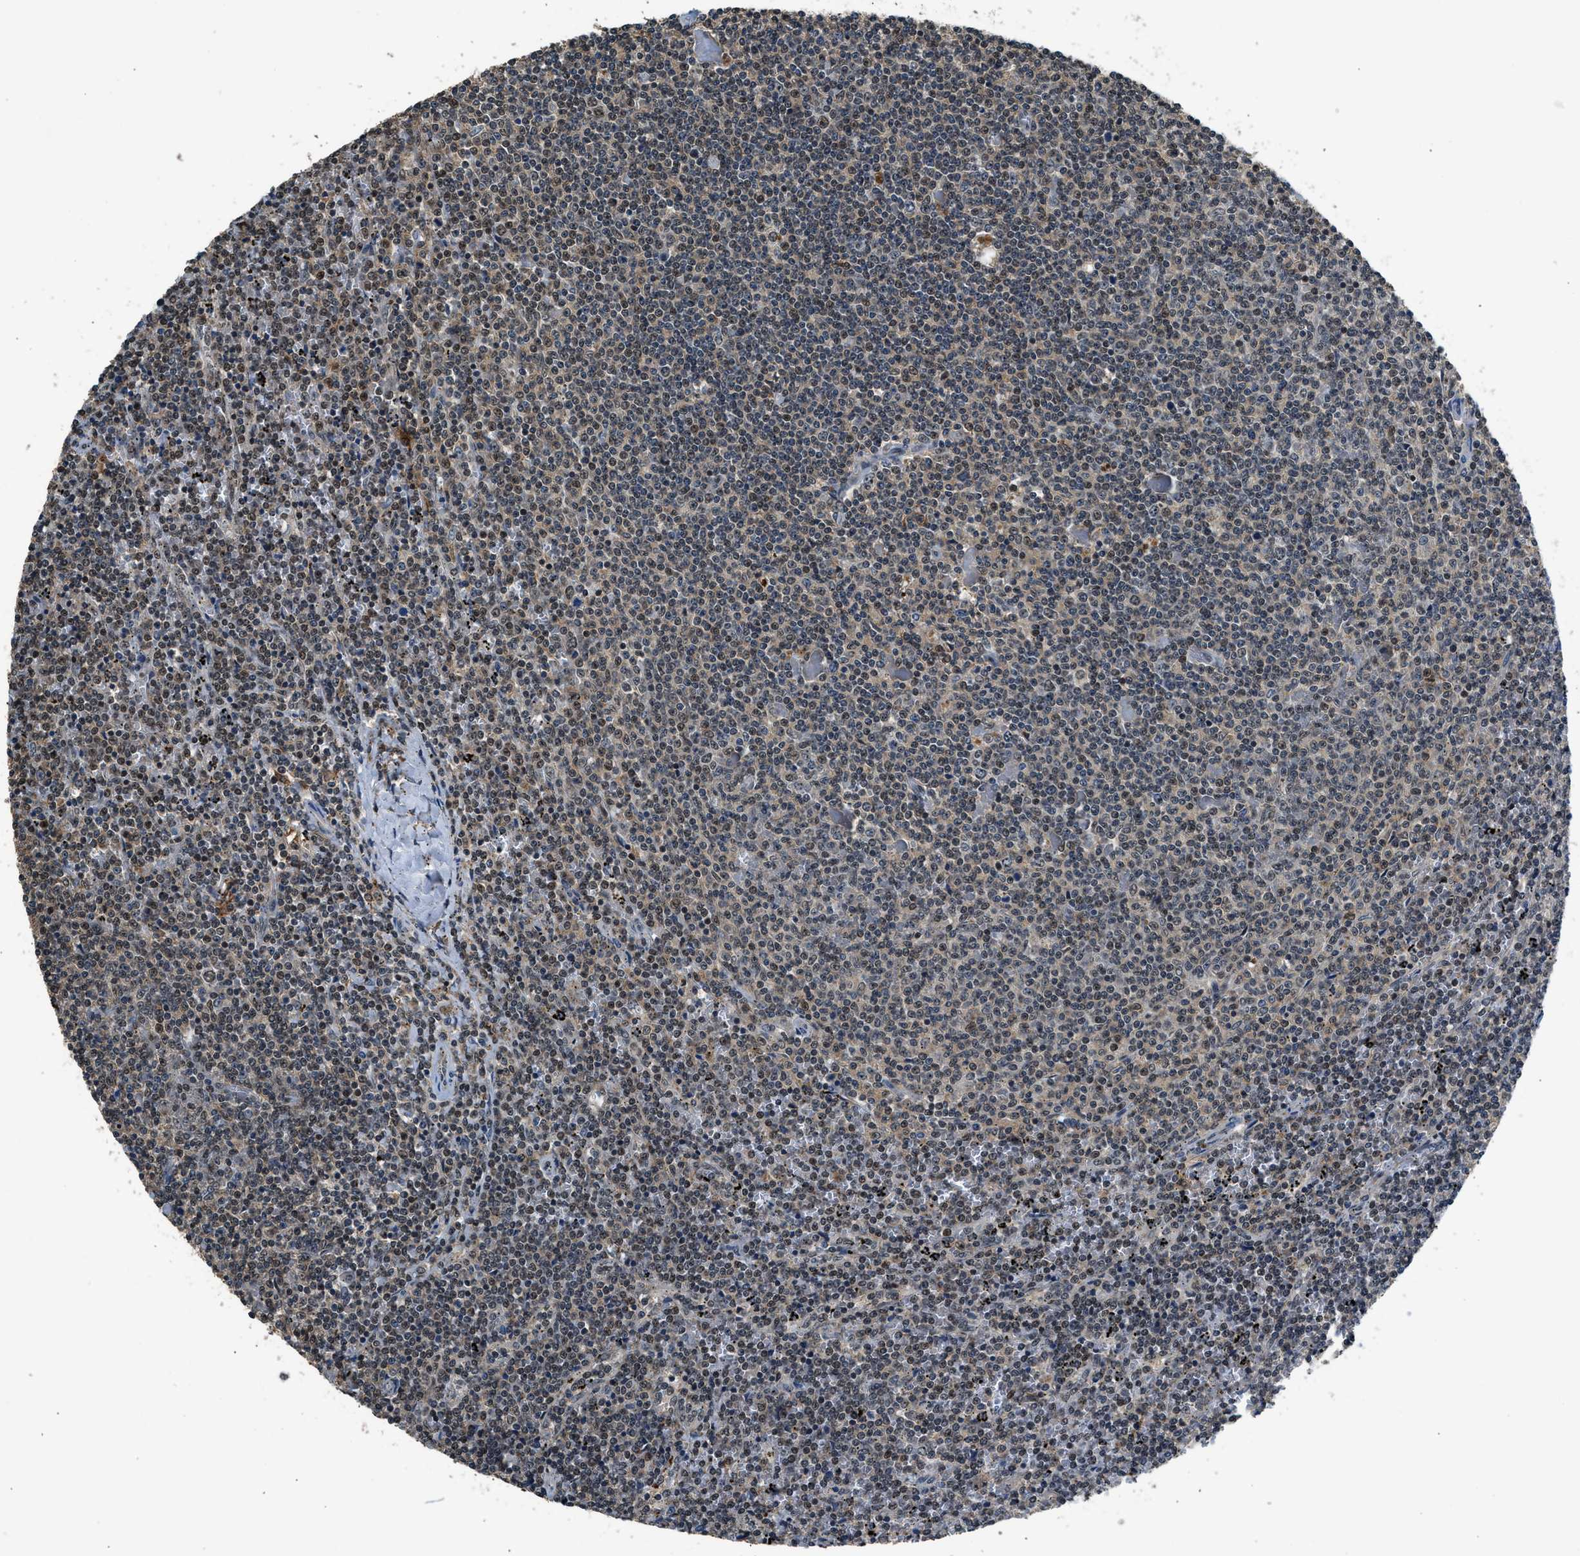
{"staining": {"intensity": "weak", "quantity": "25%-75%", "location": "nuclear"}, "tissue": "lymphoma", "cell_type": "Tumor cells", "image_type": "cancer", "snomed": [{"axis": "morphology", "description": "Malignant lymphoma, non-Hodgkin's type, Low grade"}, {"axis": "topography", "description": "Spleen"}], "caption": "Human malignant lymphoma, non-Hodgkin's type (low-grade) stained for a protein (brown) shows weak nuclear positive positivity in about 25%-75% of tumor cells.", "gene": "SLC15A4", "patient": {"sex": "female", "age": 50}}